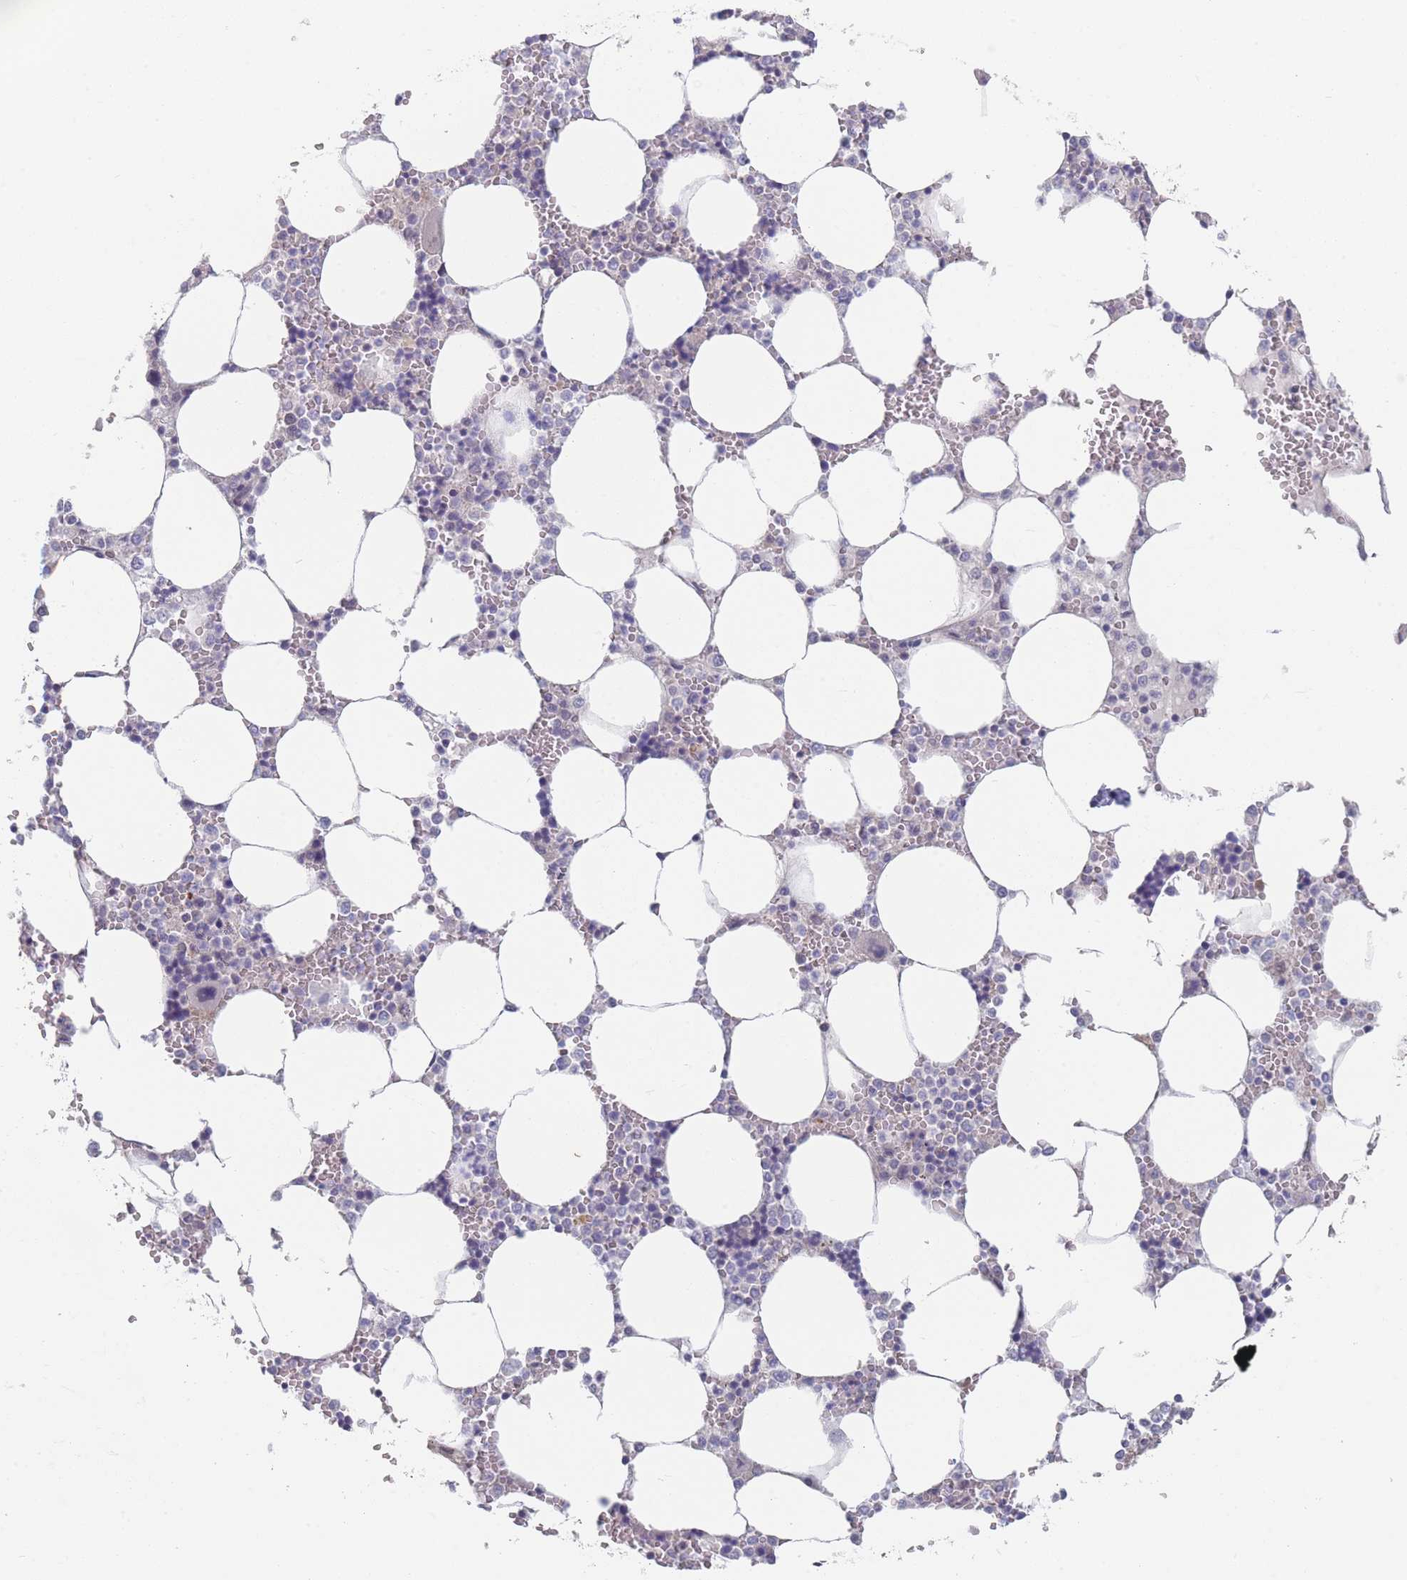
{"staining": {"intensity": "negative", "quantity": "none", "location": "none"}, "tissue": "bone marrow", "cell_type": "Hematopoietic cells", "image_type": "normal", "snomed": [{"axis": "morphology", "description": "Normal tissue, NOS"}, {"axis": "topography", "description": "Bone marrow"}], "caption": "Human bone marrow stained for a protein using immunohistochemistry displays no expression in hematopoietic cells.", "gene": "ANKRD10", "patient": {"sex": "male", "age": 64}}